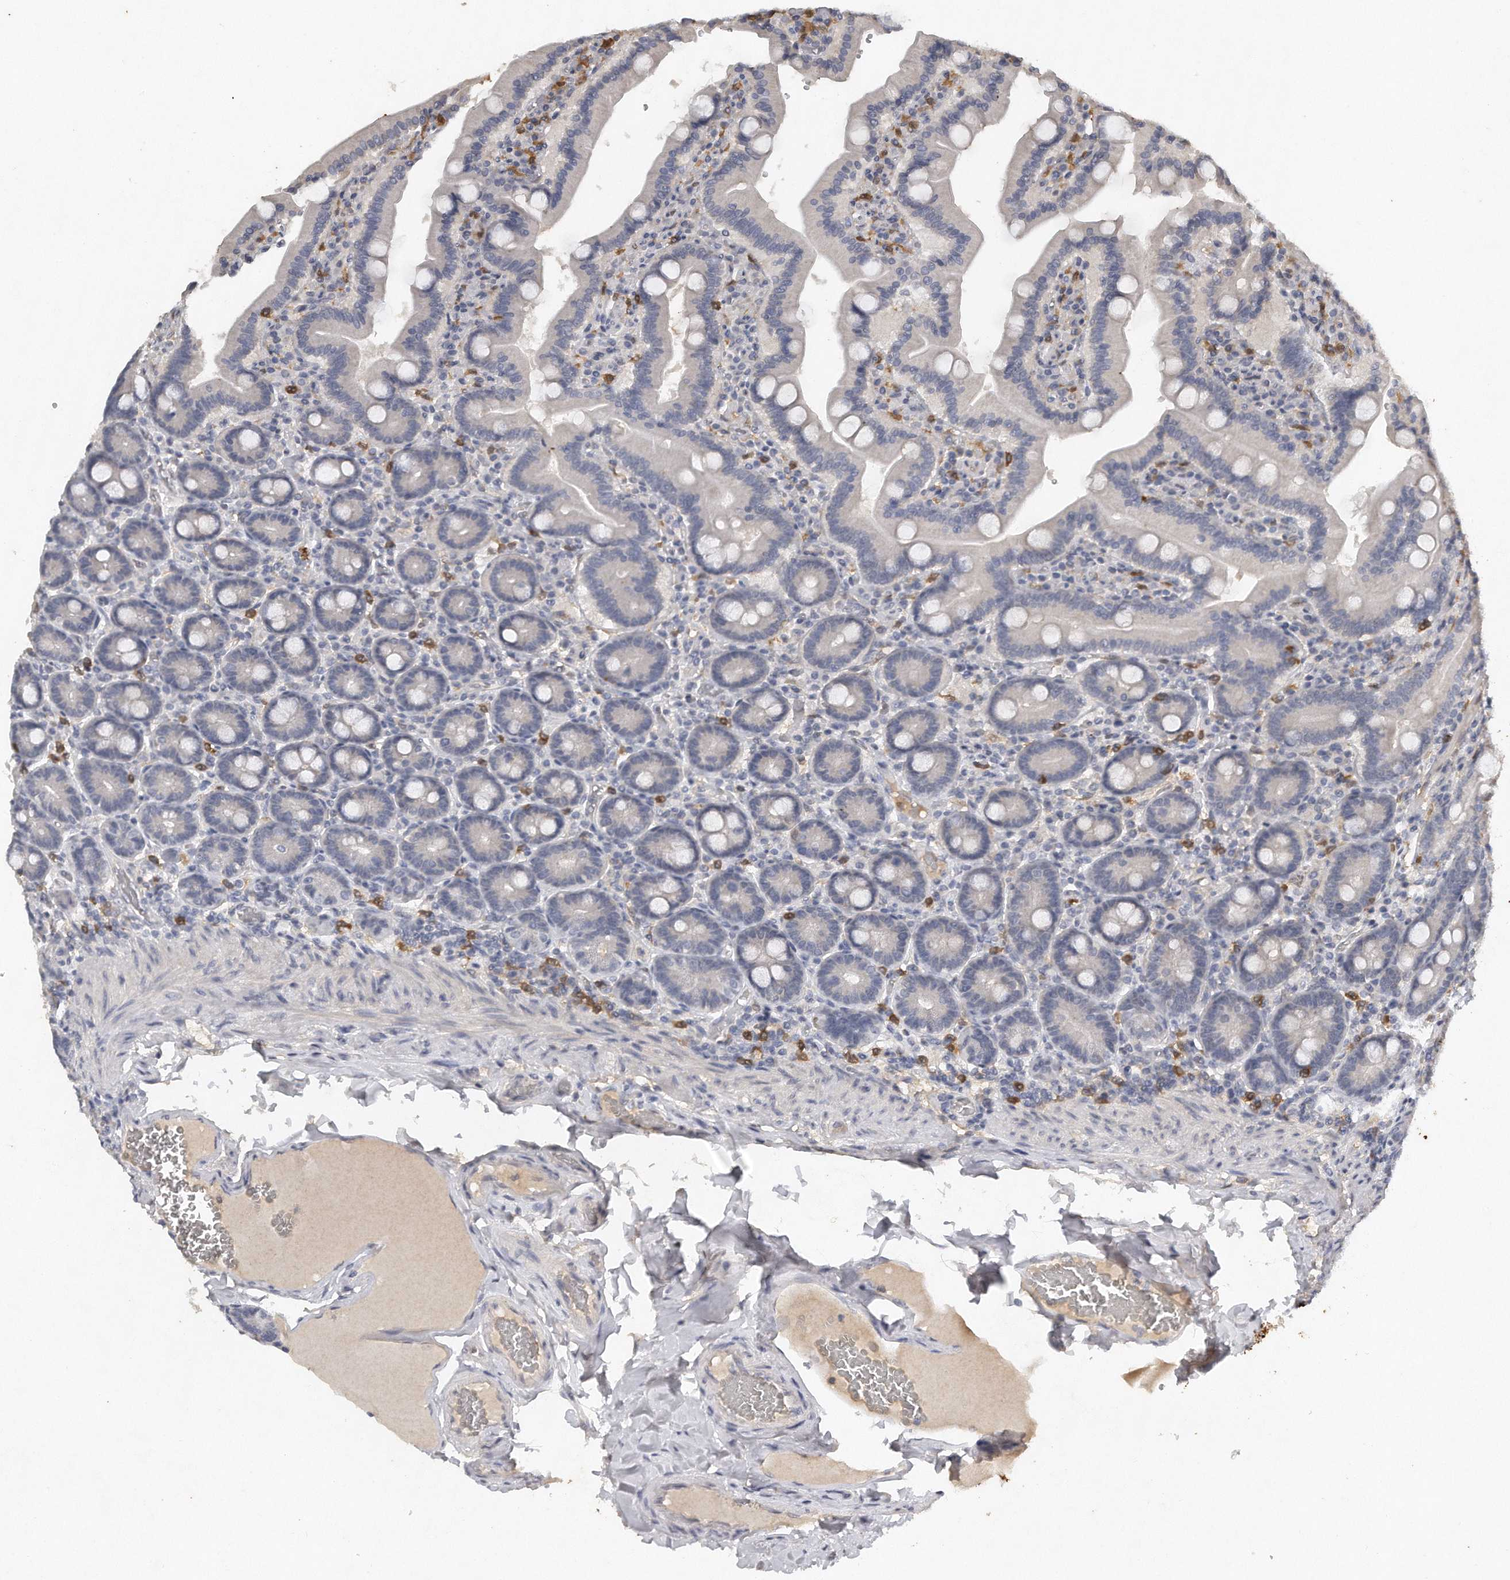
{"staining": {"intensity": "negative", "quantity": "none", "location": "none"}, "tissue": "duodenum", "cell_type": "Glandular cells", "image_type": "normal", "snomed": [{"axis": "morphology", "description": "Normal tissue, NOS"}, {"axis": "topography", "description": "Duodenum"}], "caption": "The photomicrograph displays no significant expression in glandular cells of duodenum.", "gene": "CAMK1", "patient": {"sex": "female", "age": 62}}